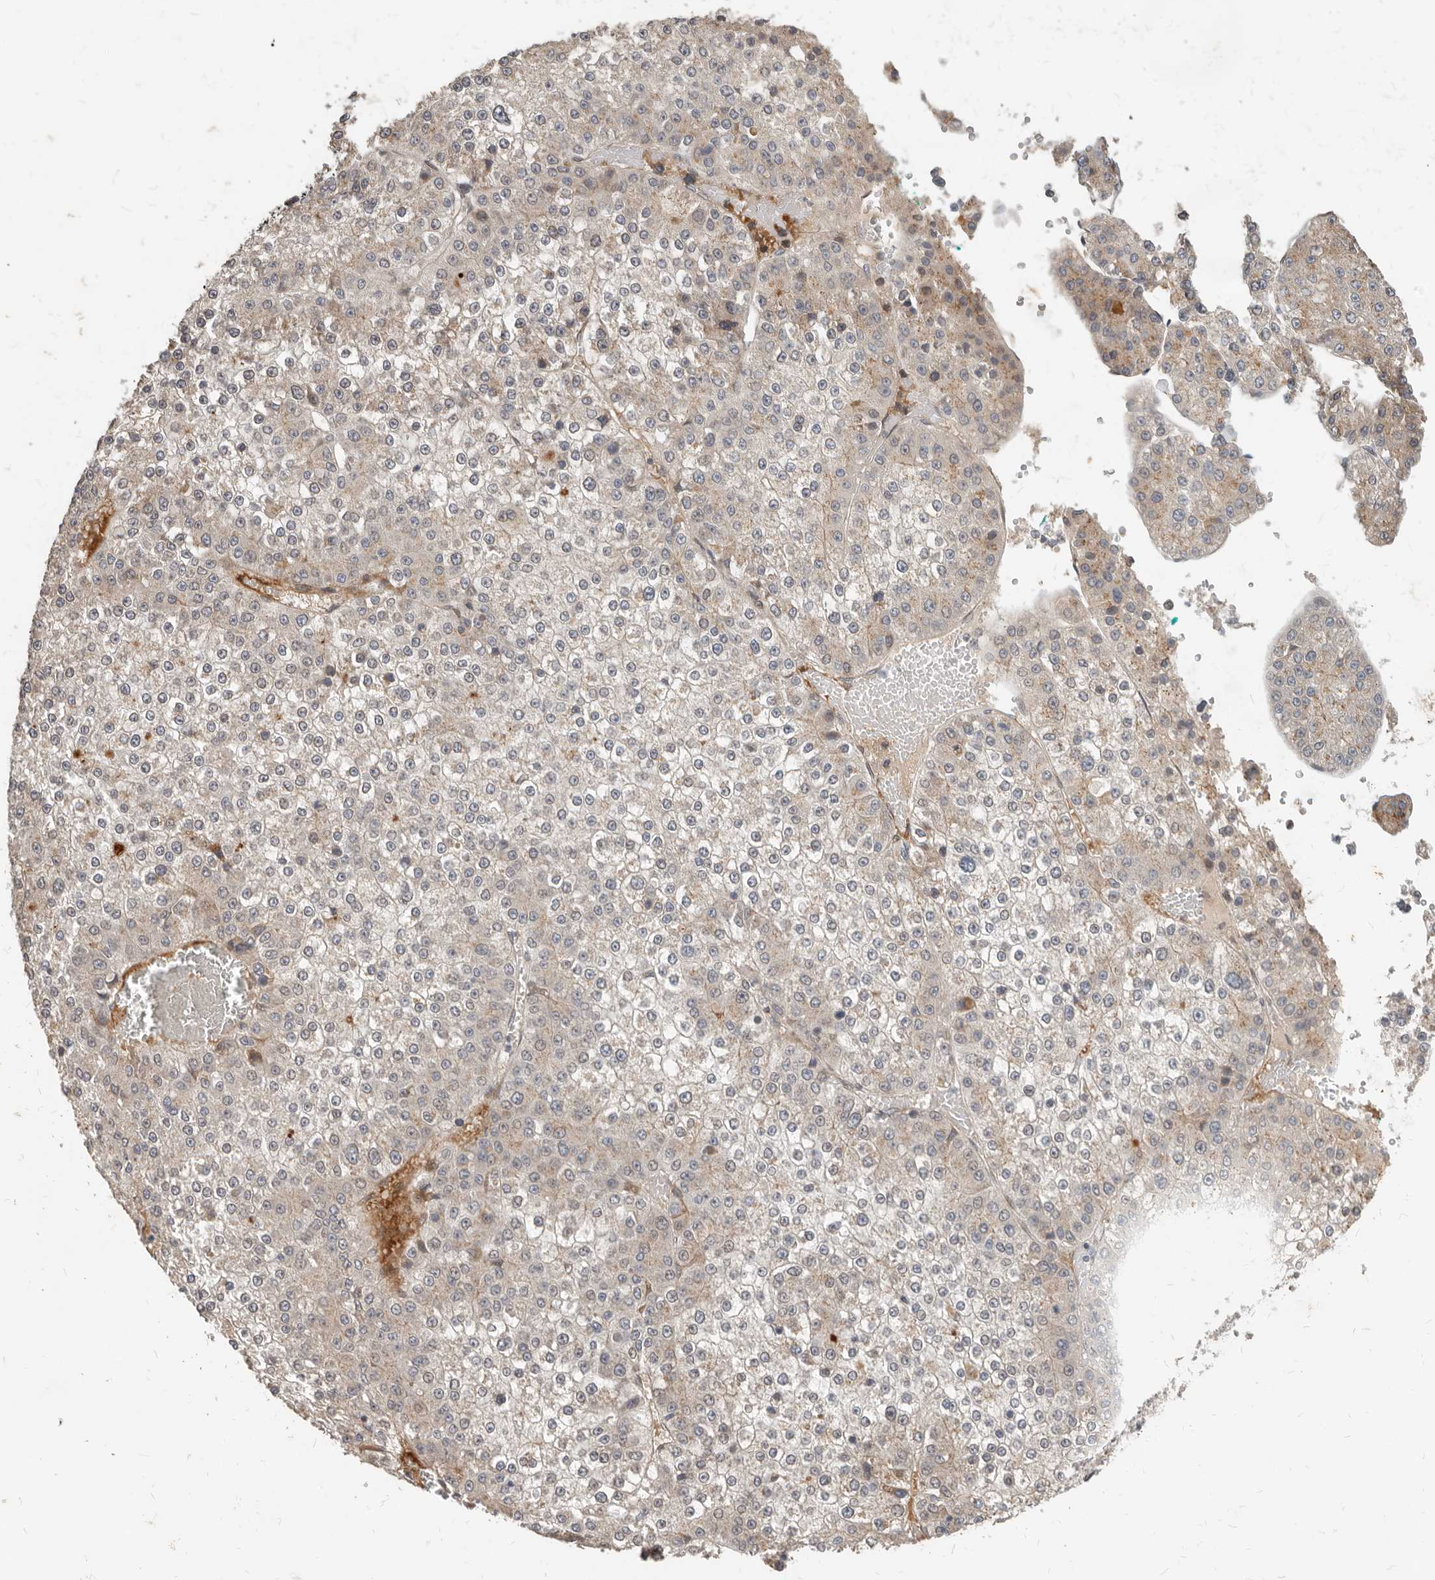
{"staining": {"intensity": "moderate", "quantity": "<25%", "location": "cytoplasmic/membranous"}, "tissue": "liver cancer", "cell_type": "Tumor cells", "image_type": "cancer", "snomed": [{"axis": "morphology", "description": "Carcinoma, Hepatocellular, NOS"}, {"axis": "topography", "description": "Liver"}], "caption": "Liver cancer stained with a protein marker demonstrates moderate staining in tumor cells.", "gene": "NPY4R", "patient": {"sex": "female", "age": 73}}